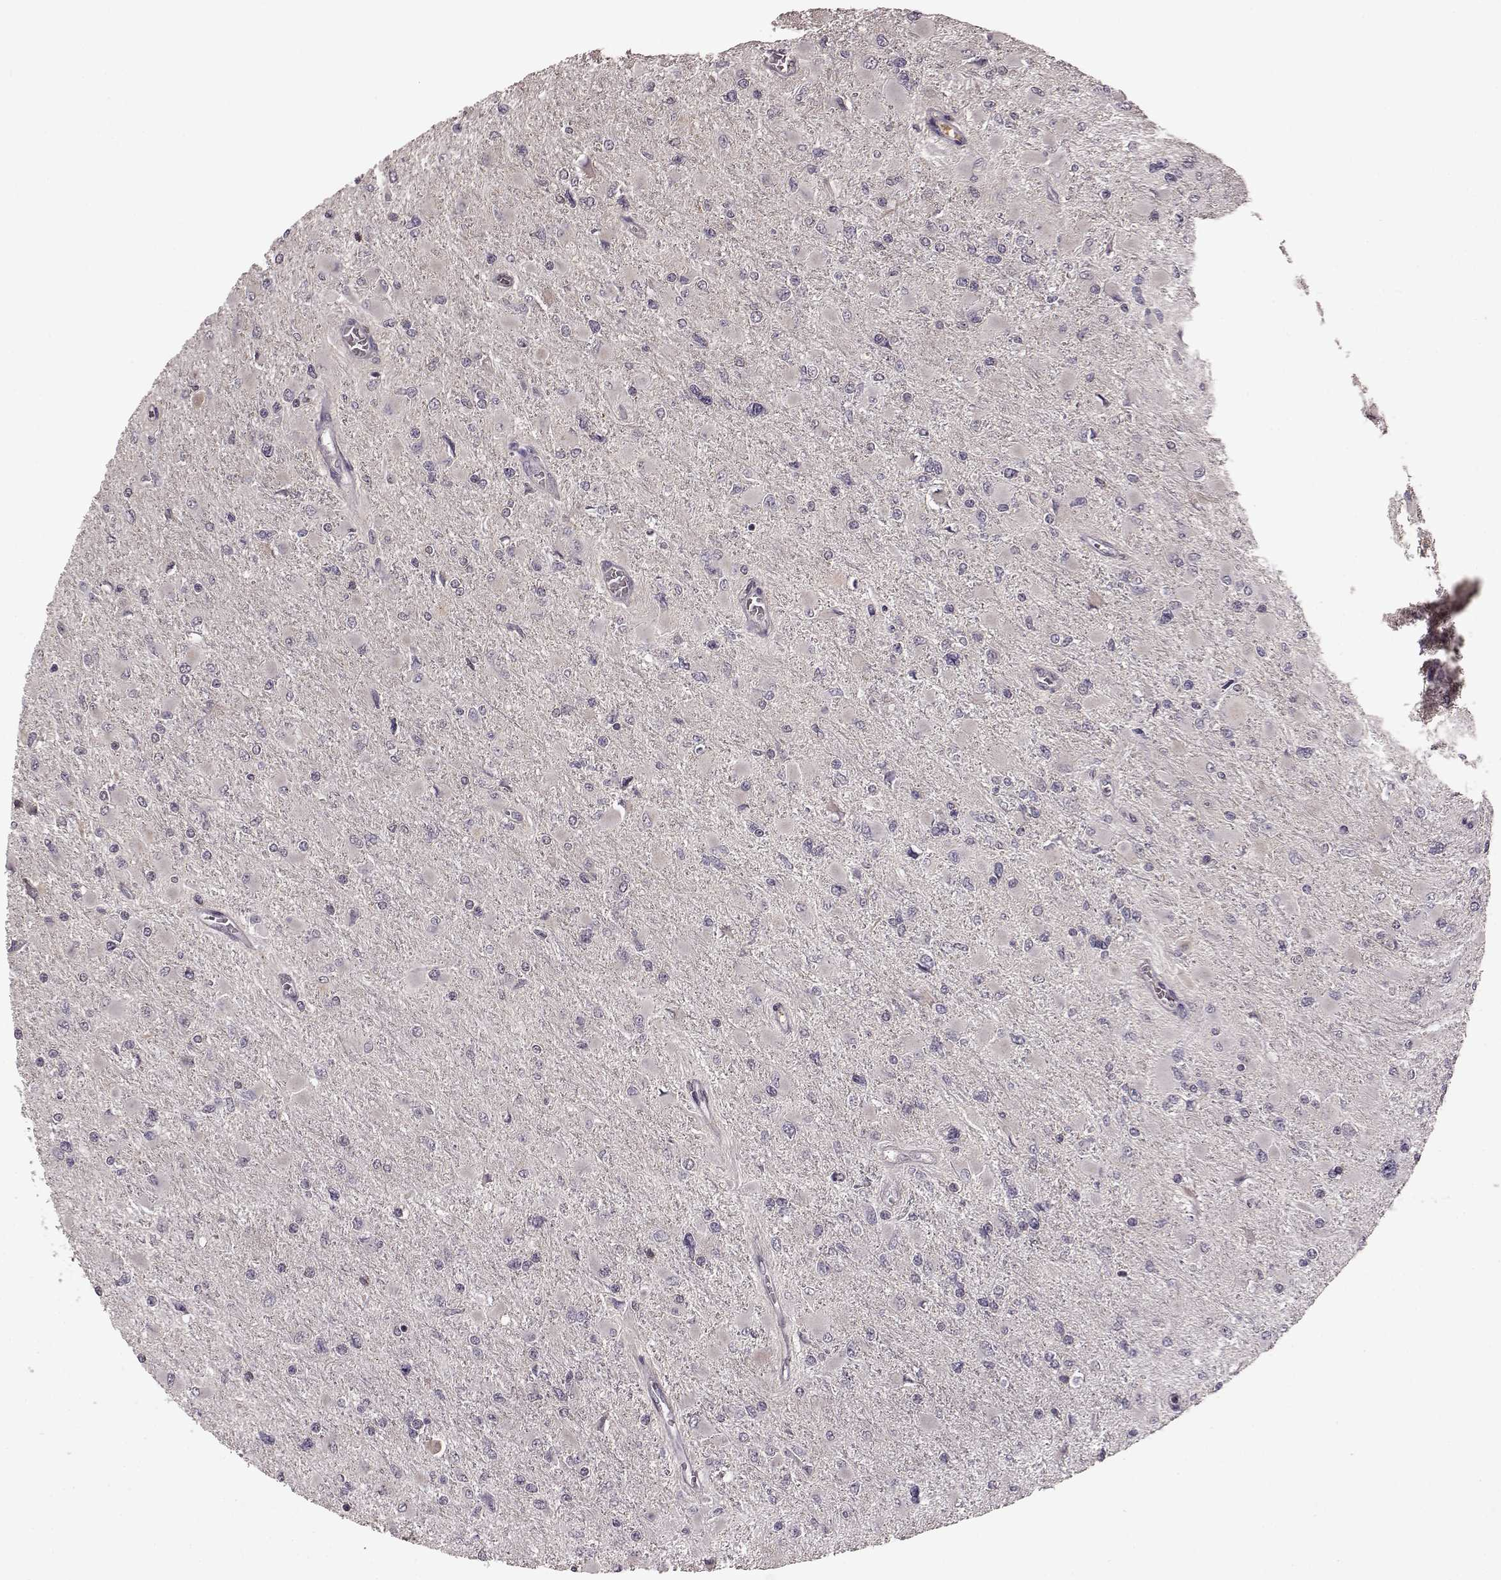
{"staining": {"intensity": "negative", "quantity": "none", "location": "none"}, "tissue": "glioma", "cell_type": "Tumor cells", "image_type": "cancer", "snomed": [{"axis": "morphology", "description": "Glioma, malignant, High grade"}, {"axis": "topography", "description": "Cerebral cortex"}], "caption": "High power microscopy histopathology image of an immunohistochemistry (IHC) histopathology image of glioma, revealing no significant positivity in tumor cells.", "gene": "NRL", "patient": {"sex": "female", "age": 36}}